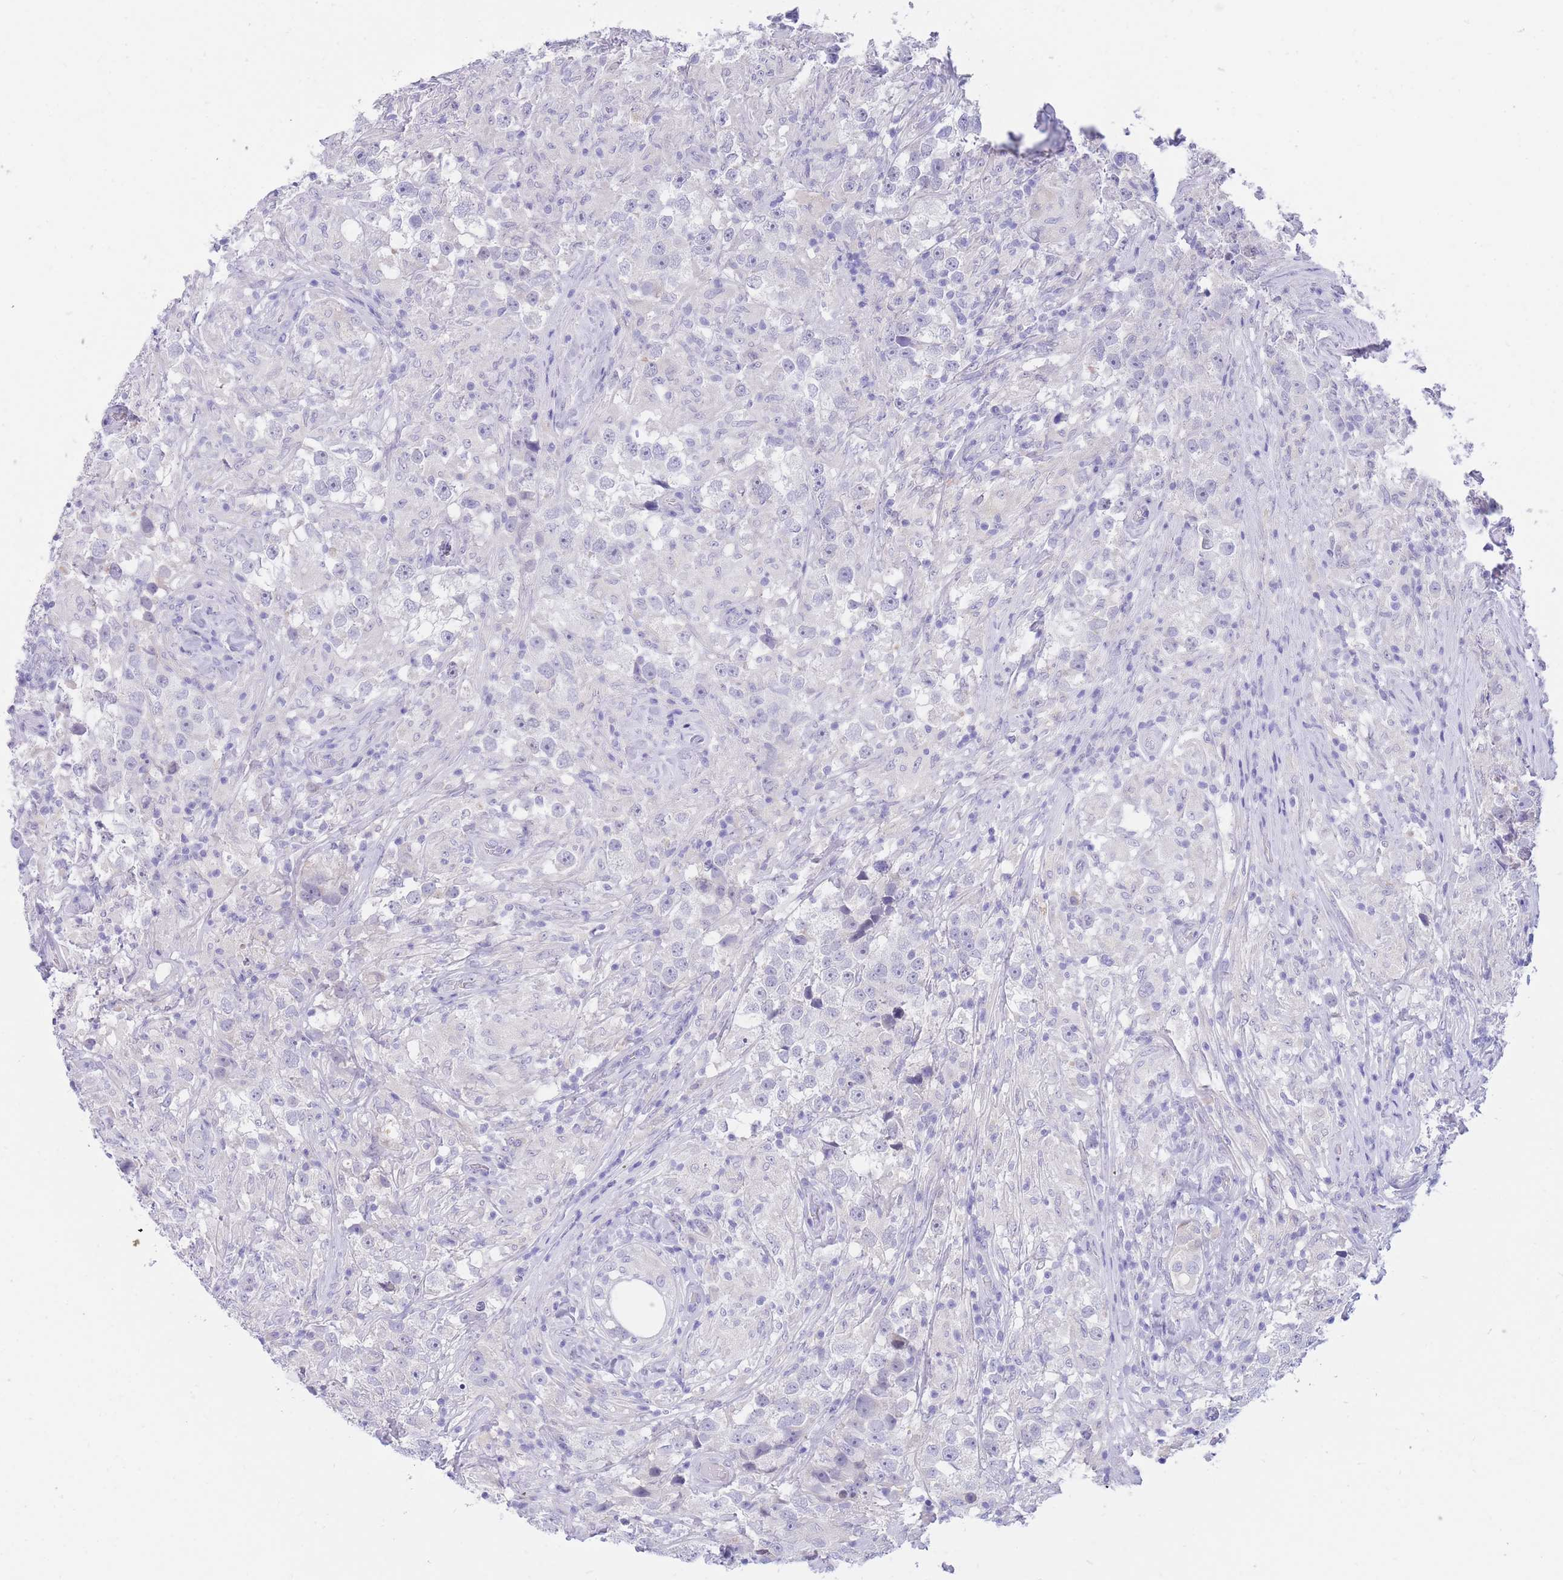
{"staining": {"intensity": "negative", "quantity": "none", "location": "none"}, "tissue": "testis cancer", "cell_type": "Tumor cells", "image_type": "cancer", "snomed": [{"axis": "morphology", "description": "Seminoma, NOS"}, {"axis": "topography", "description": "Testis"}], "caption": "Immunohistochemistry (IHC) histopathology image of neoplastic tissue: human testis cancer (seminoma) stained with DAB reveals no significant protein expression in tumor cells. (DAB IHC, high magnification).", "gene": "SSUH2", "patient": {"sex": "male", "age": 46}}